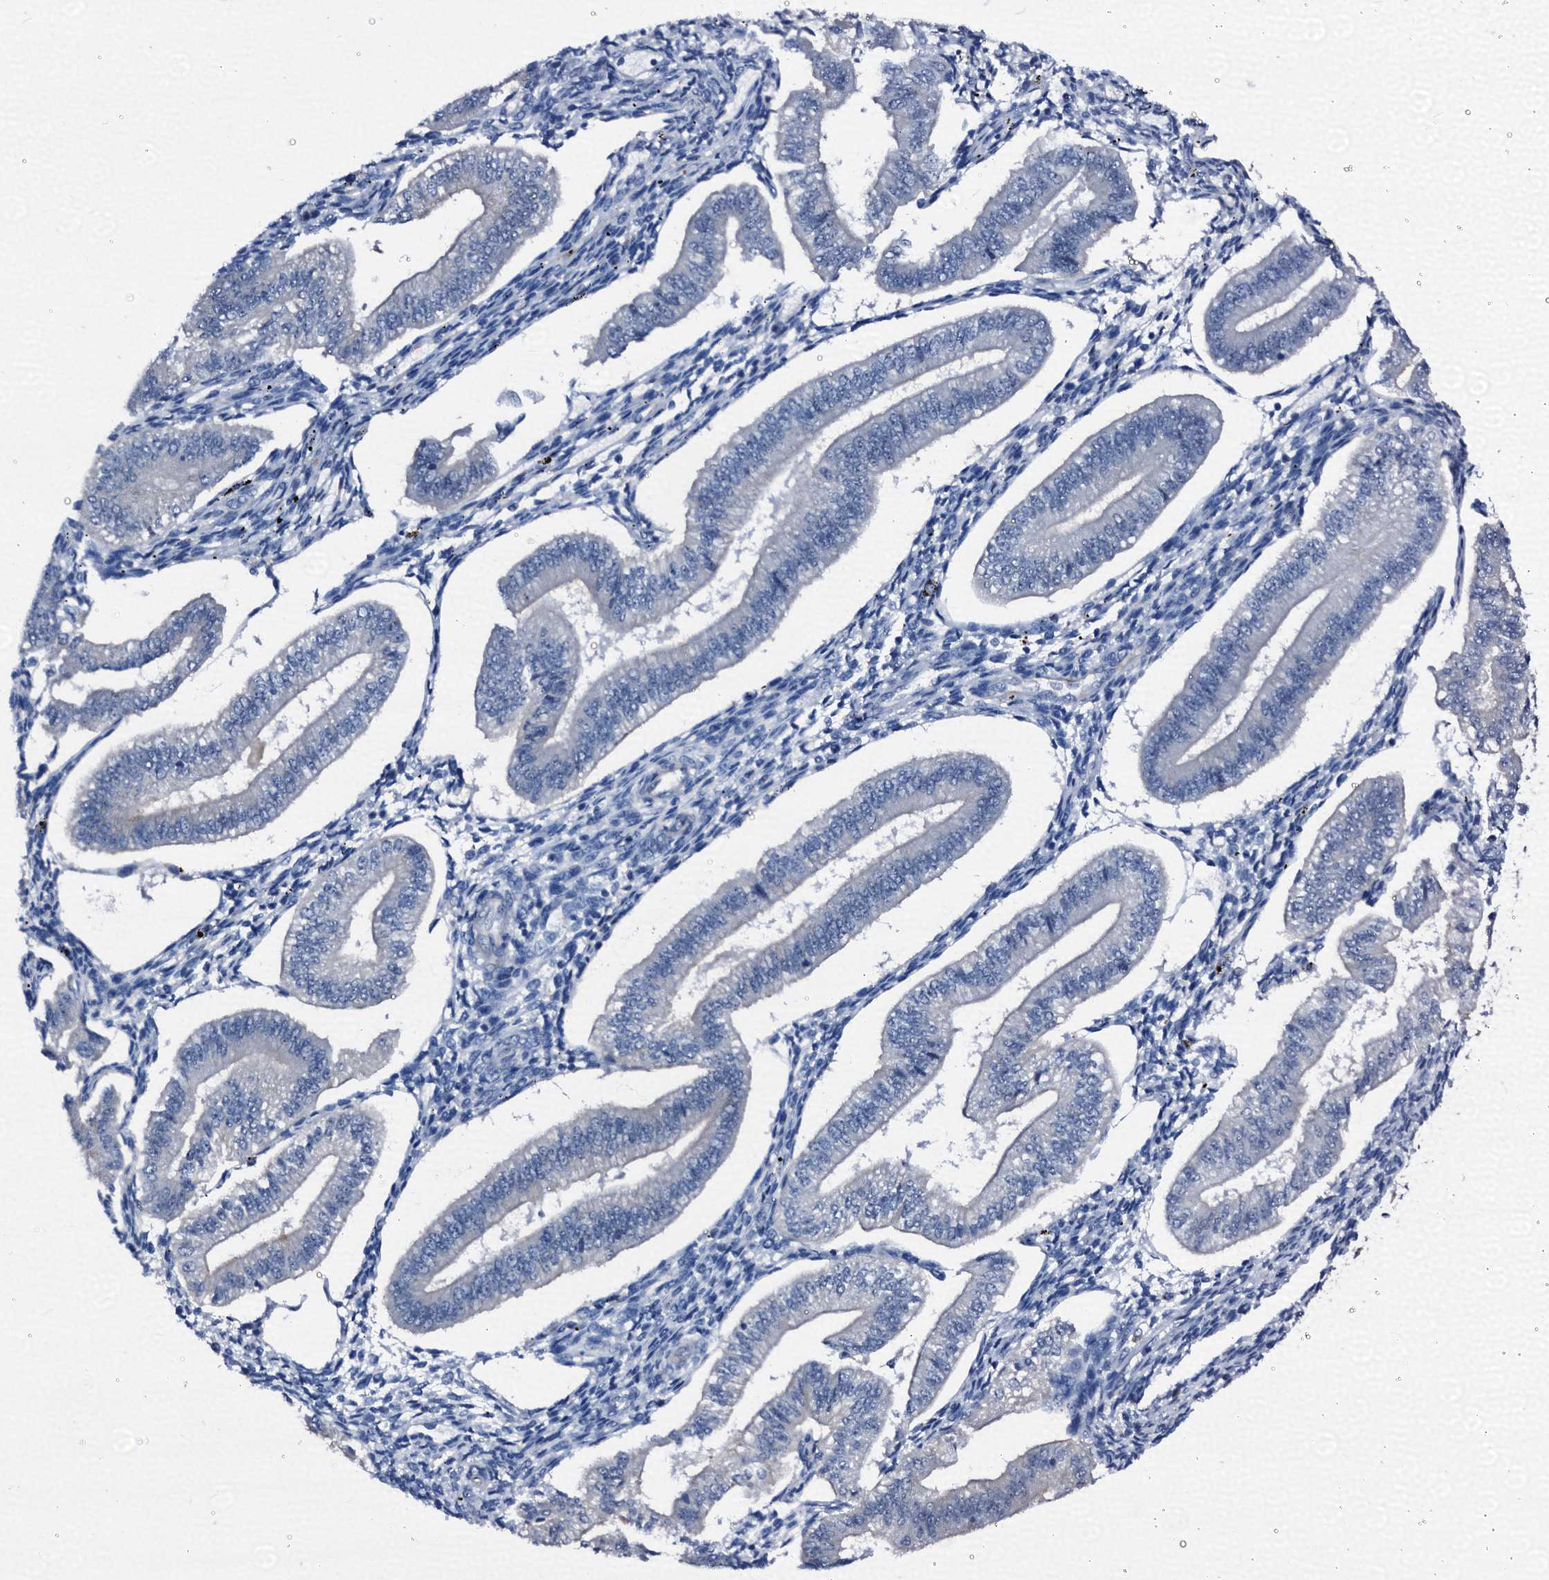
{"staining": {"intensity": "negative", "quantity": "none", "location": "none"}, "tissue": "endometrium", "cell_type": "Cells in endometrial stroma", "image_type": "normal", "snomed": [{"axis": "morphology", "description": "Normal tissue, NOS"}, {"axis": "topography", "description": "Endometrium"}], "caption": "IHC histopathology image of unremarkable human endometrium stained for a protein (brown), which demonstrates no positivity in cells in endometrial stroma.", "gene": "EMG1", "patient": {"sex": "female", "age": 34}}